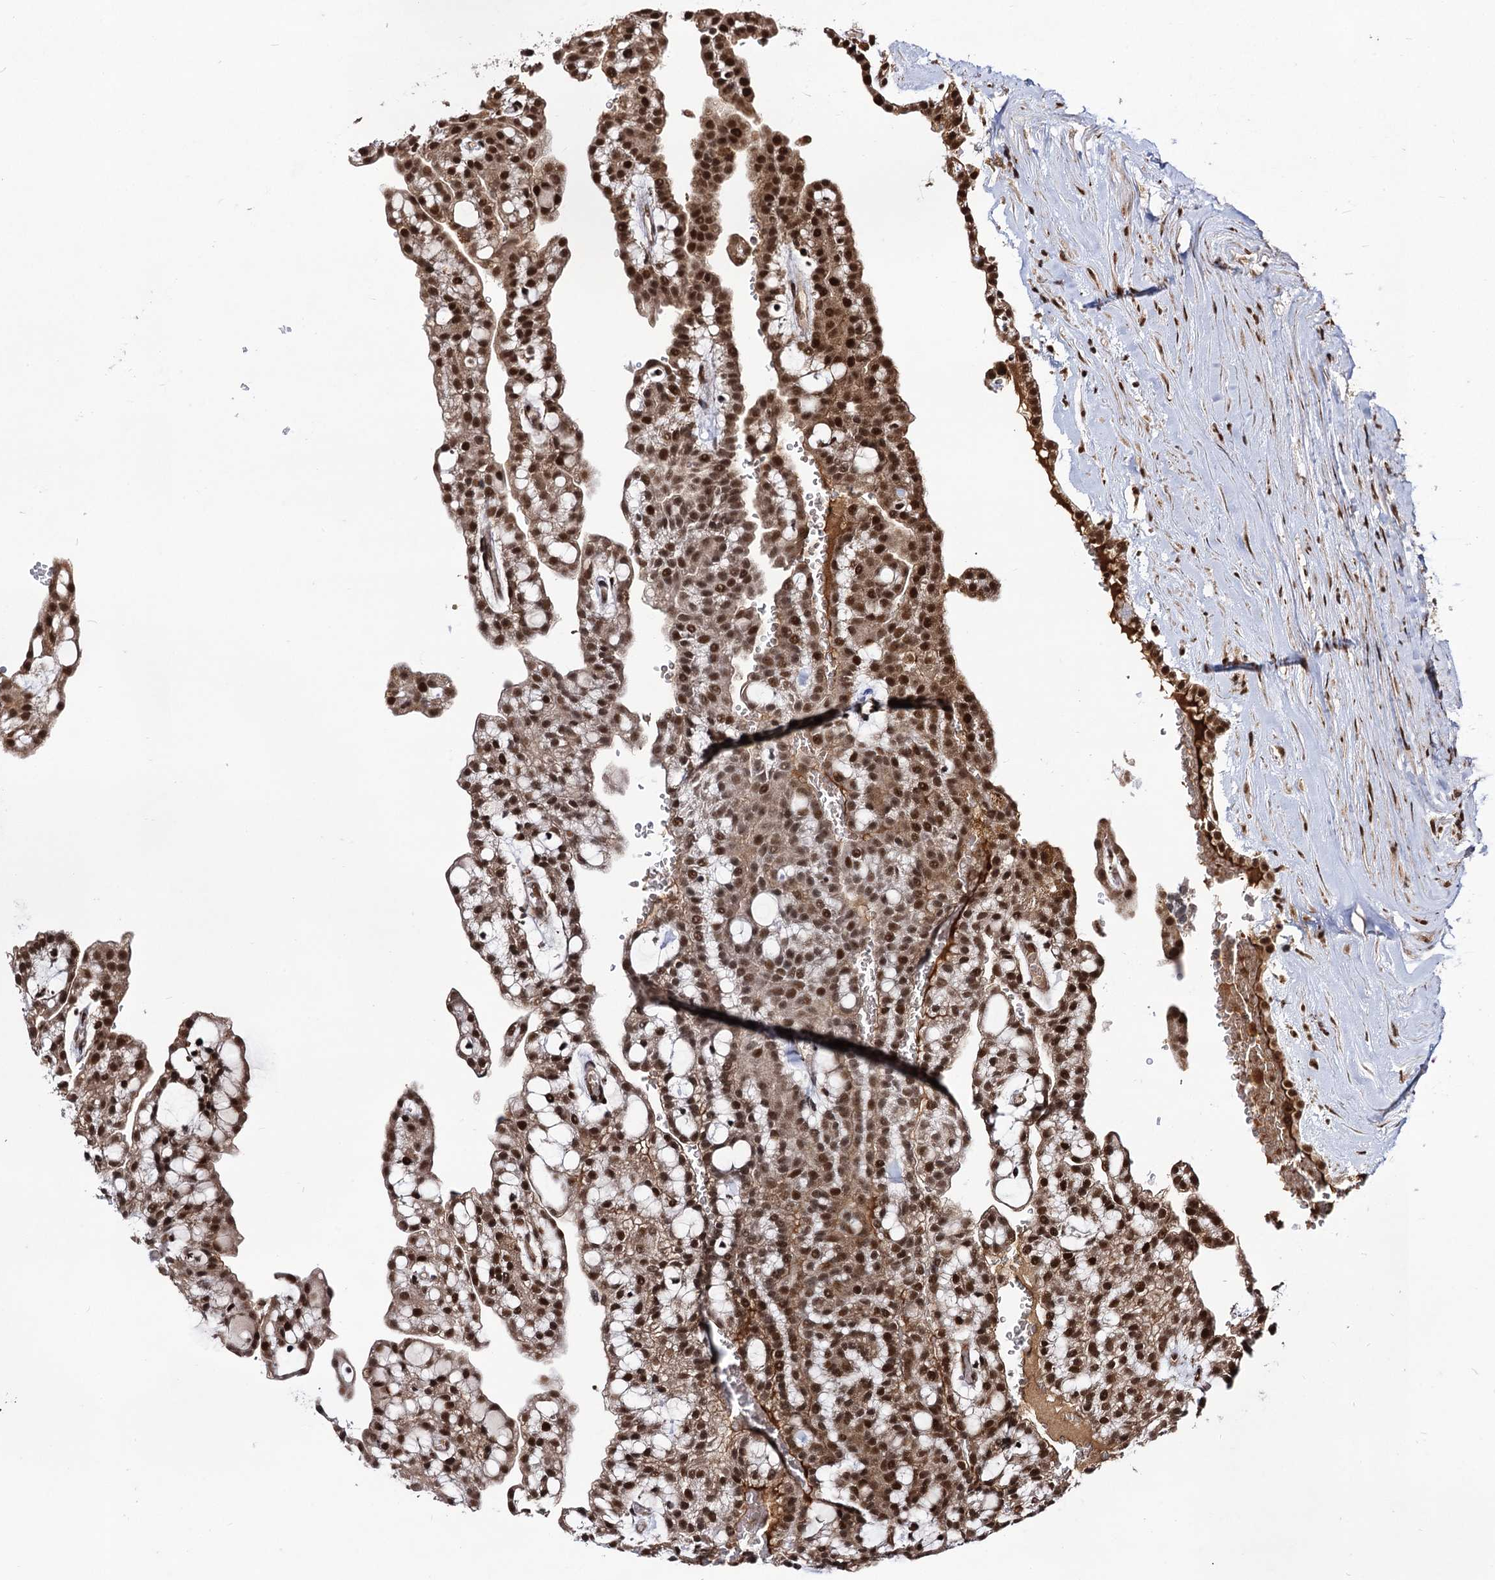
{"staining": {"intensity": "strong", "quantity": ">75%", "location": "cytoplasmic/membranous,nuclear"}, "tissue": "renal cancer", "cell_type": "Tumor cells", "image_type": "cancer", "snomed": [{"axis": "morphology", "description": "Adenocarcinoma, NOS"}, {"axis": "topography", "description": "Kidney"}], "caption": "The histopathology image reveals a brown stain indicating the presence of a protein in the cytoplasmic/membranous and nuclear of tumor cells in renal adenocarcinoma.", "gene": "SFSWAP", "patient": {"sex": "male", "age": 63}}